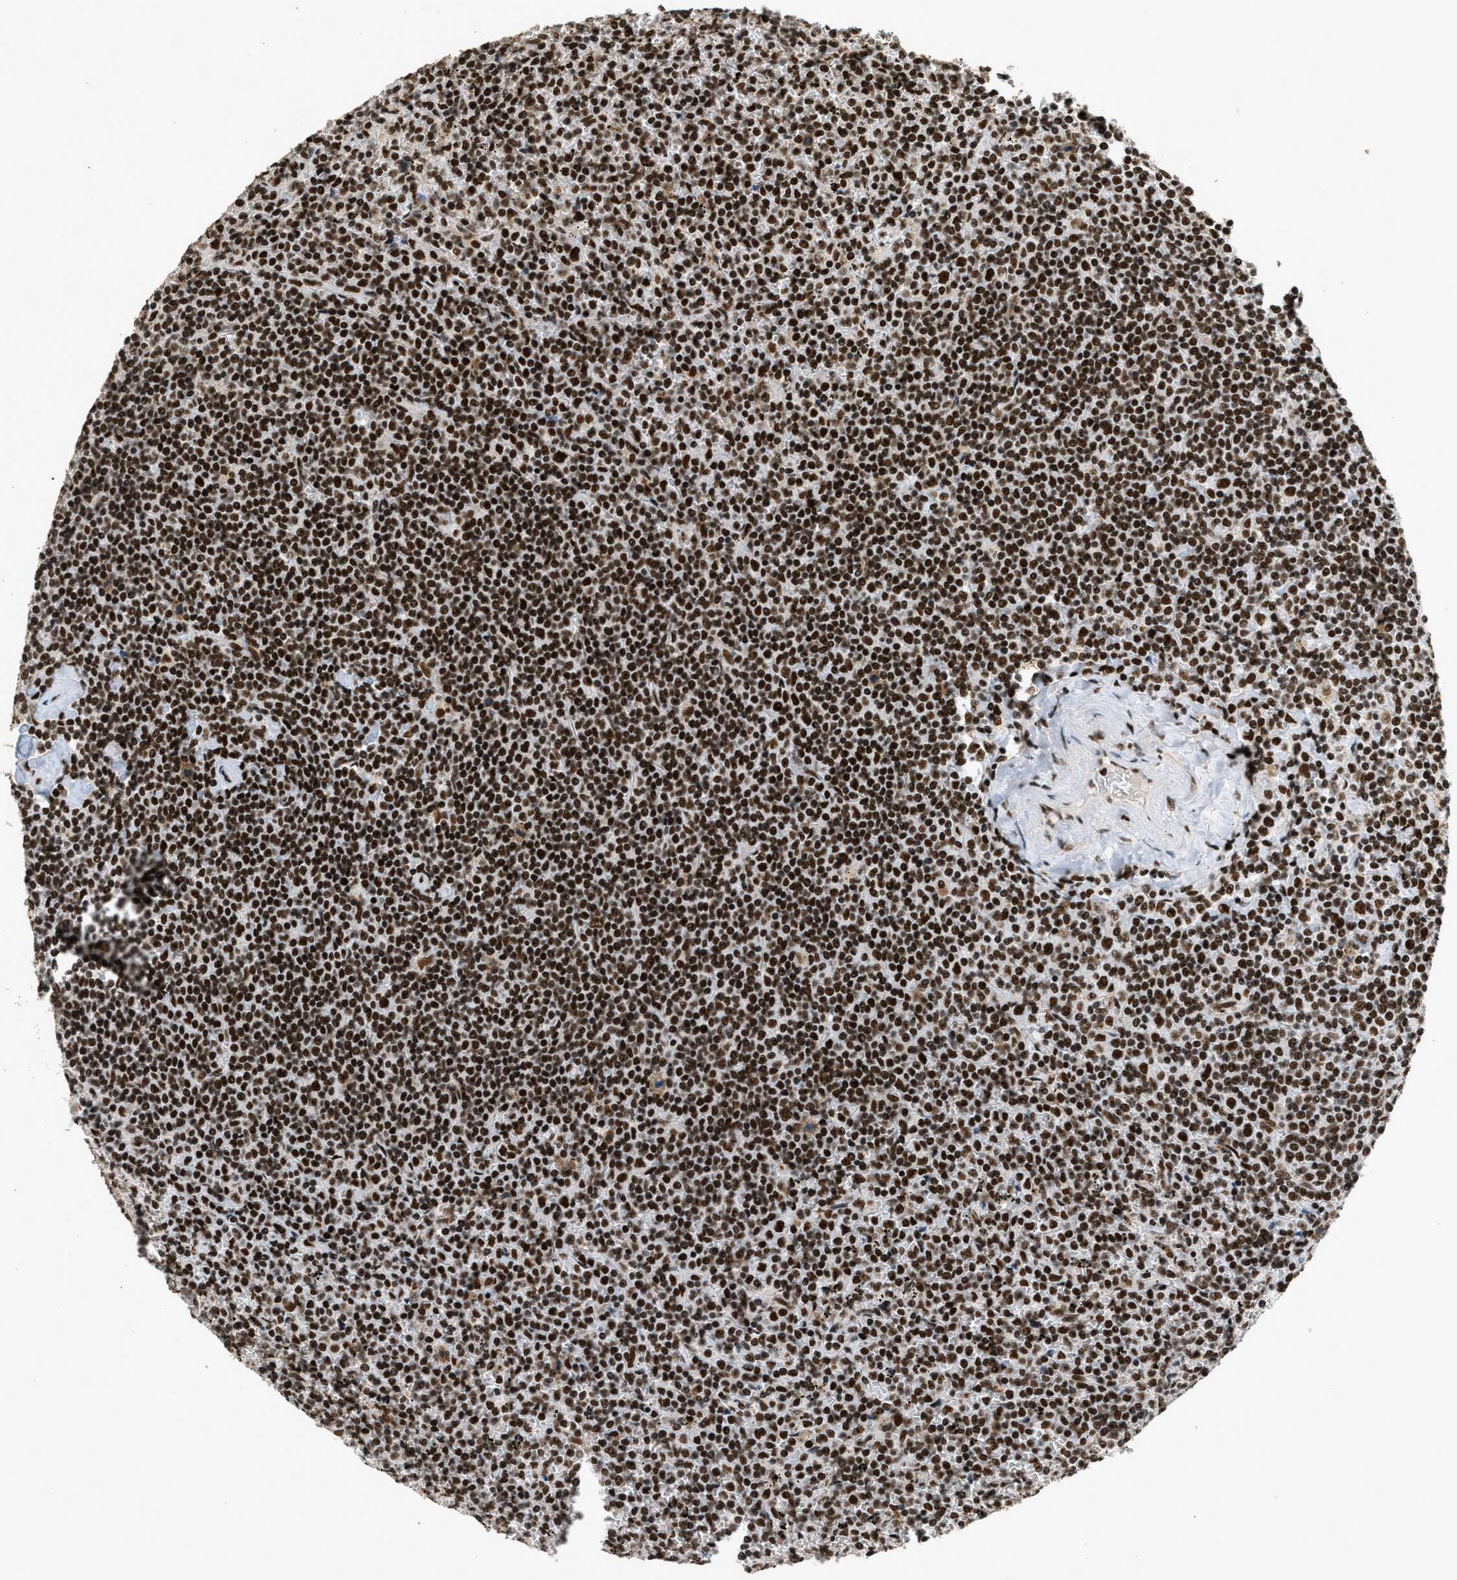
{"staining": {"intensity": "strong", "quantity": ">75%", "location": "nuclear"}, "tissue": "lymphoma", "cell_type": "Tumor cells", "image_type": "cancer", "snomed": [{"axis": "morphology", "description": "Malignant lymphoma, non-Hodgkin's type, Low grade"}, {"axis": "topography", "description": "Spleen"}], "caption": "Low-grade malignant lymphoma, non-Hodgkin's type tissue exhibits strong nuclear staining in approximately >75% of tumor cells, visualized by immunohistochemistry.", "gene": "SMARCB1", "patient": {"sex": "female", "age": 19}}